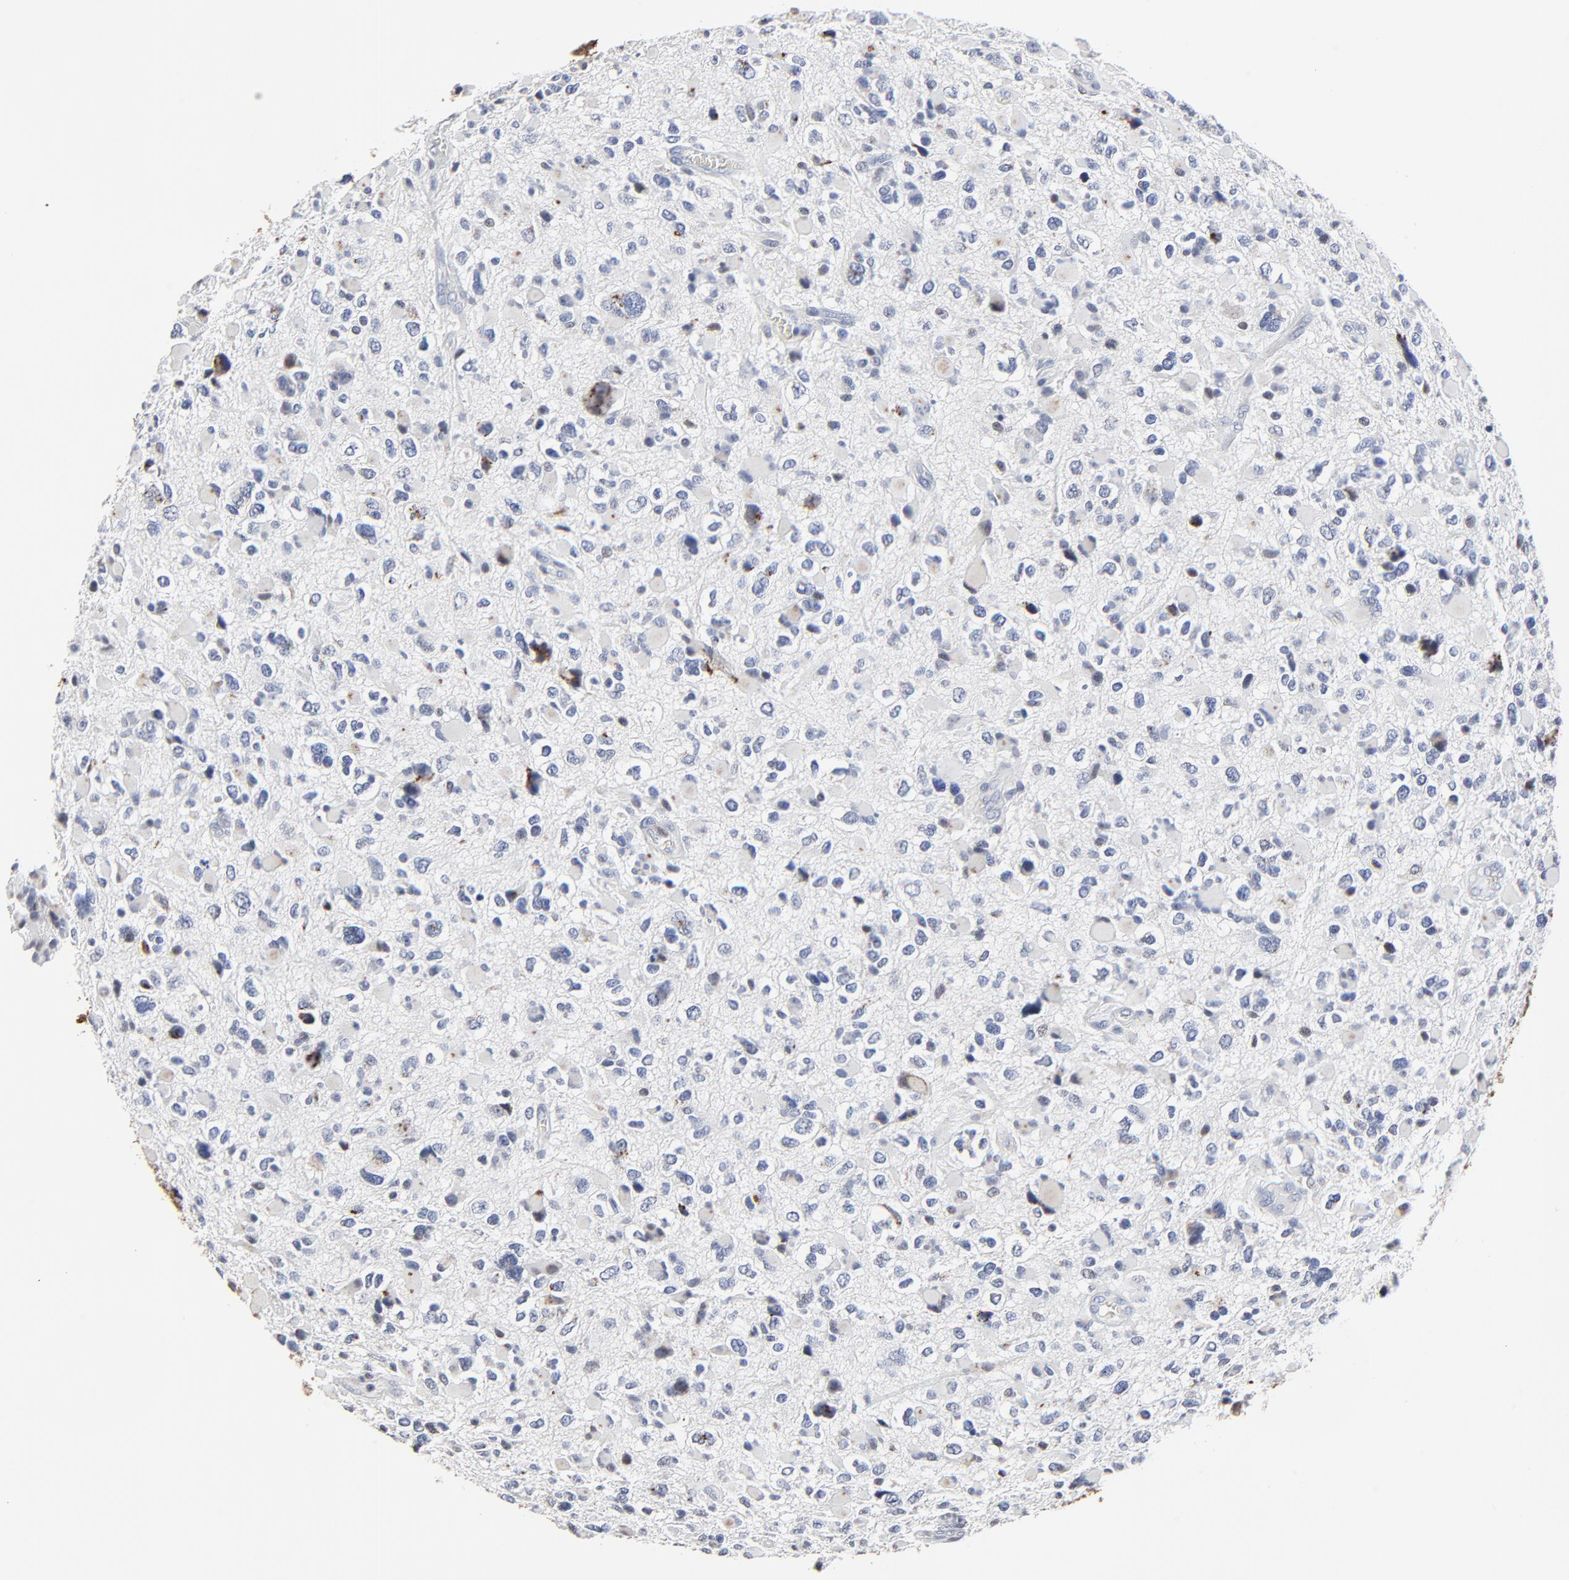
{"staining": {"intensity": "negative", "quantity": "none", "location": "none"}, "tissue": "glioma", "cell_type": "Tumor cells", "image_type": "cancer", "snomed": [{"axis": "morphology", "description": "Glioma, malignant, High grade"}, {"axis": "topography", "description": "Brain"}], "caption": "Immunohistochemistry (IHC) image of glioma stained for a protein (brown), which shows no expression in tumor cells.", "gene": "LNX1", "patient": {"sex": "female", "age": 37}}